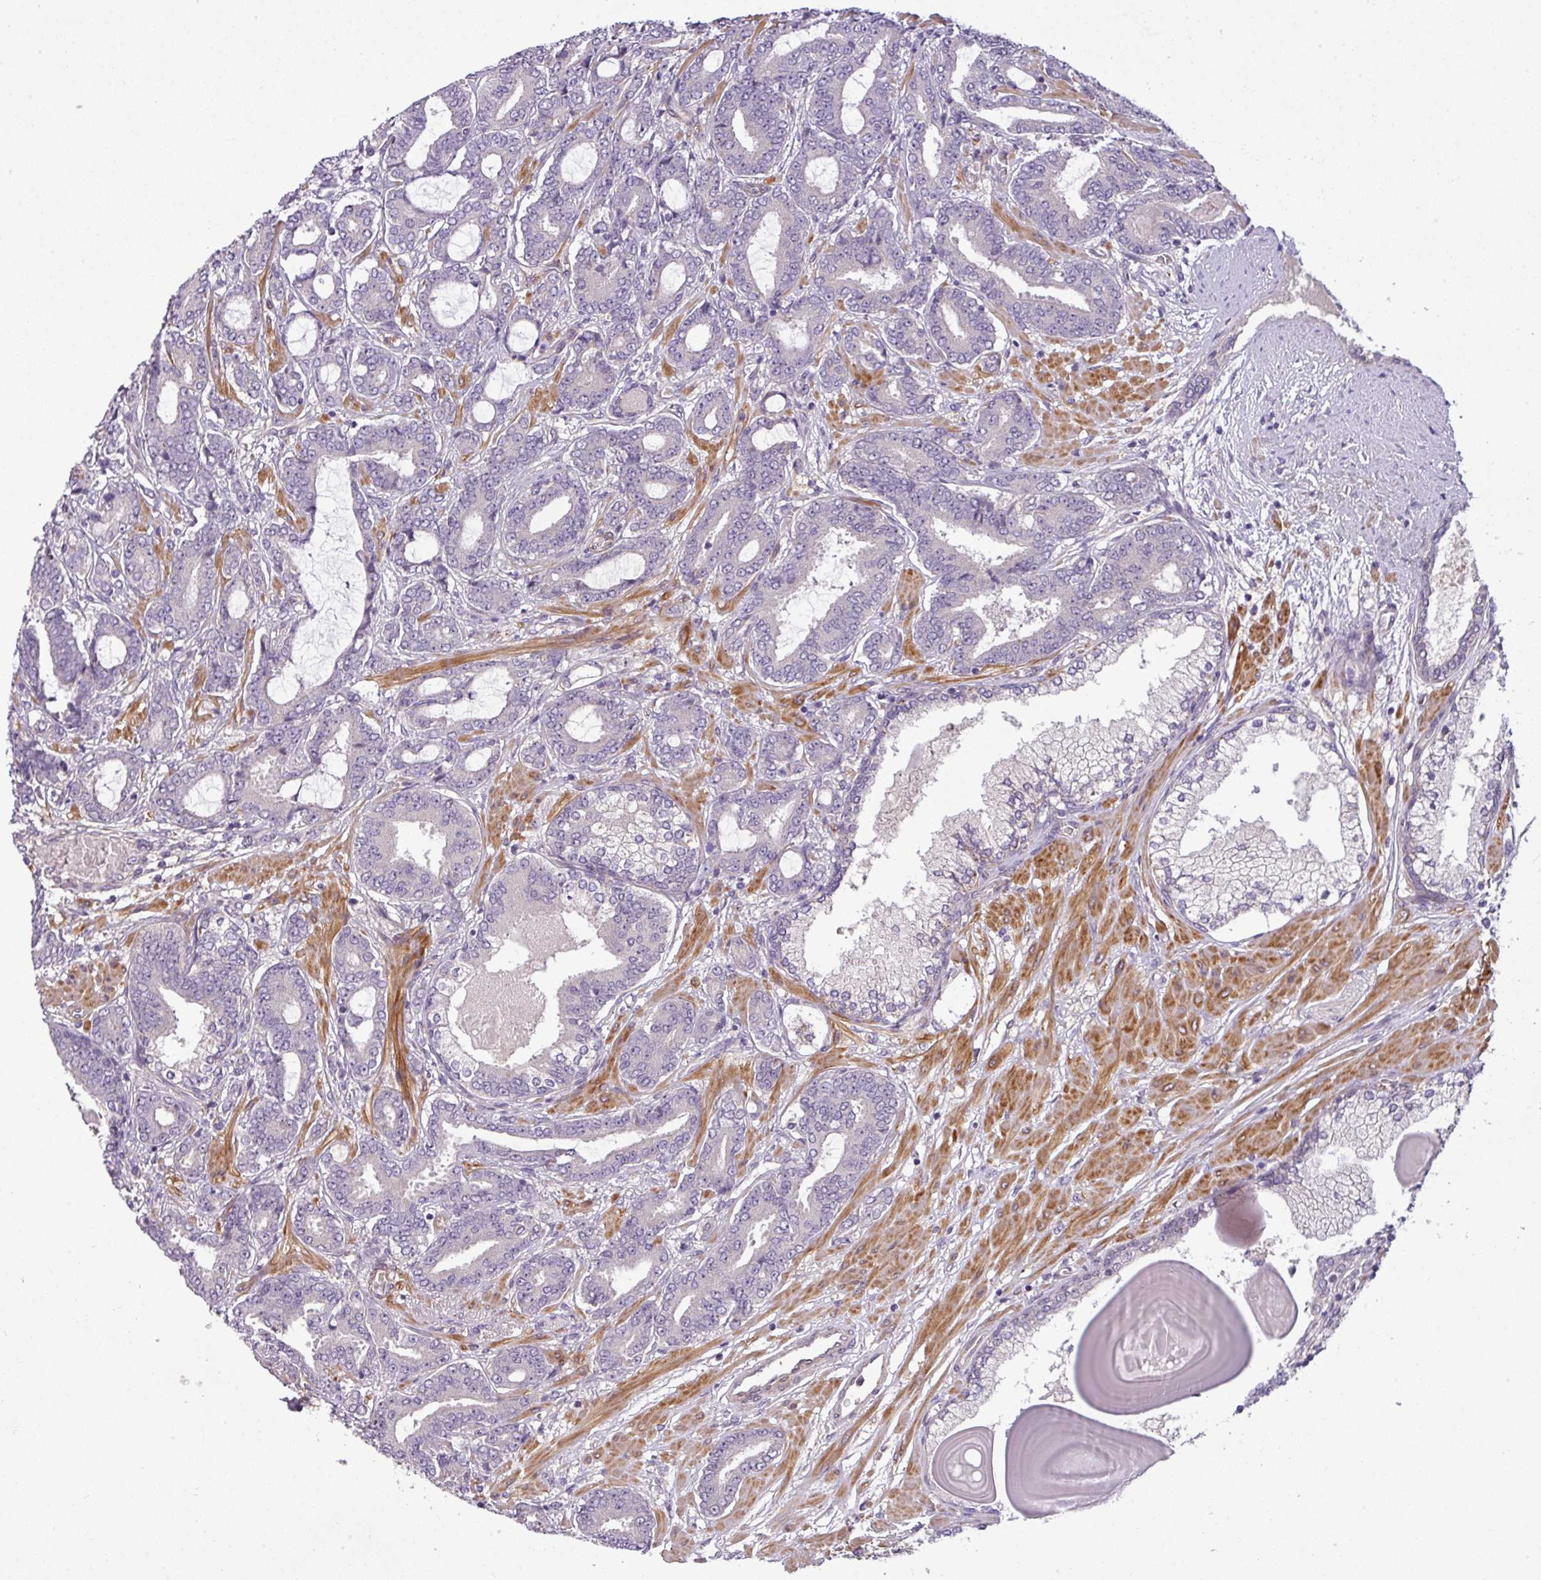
{"staining": {"intensity": "negative", "quantity": "none", "location": "none"}, "tissue": "prostate cancer", "cell_type": "Tumor cells", "image_type": "cancer", "snomed": [{"axis": "morphology", "description": "Adenocarcinoma, Low grade"}, {"axis": "topography", "description": "Prostate and seminal vesicle, NOS"}], "caption": "Protein analysis of prostate low-grade adenocarcinoma reveals no significant staining in tumor cells.", "gene": "ZNF35", "patient": {"sex": "male", "age": 61}}